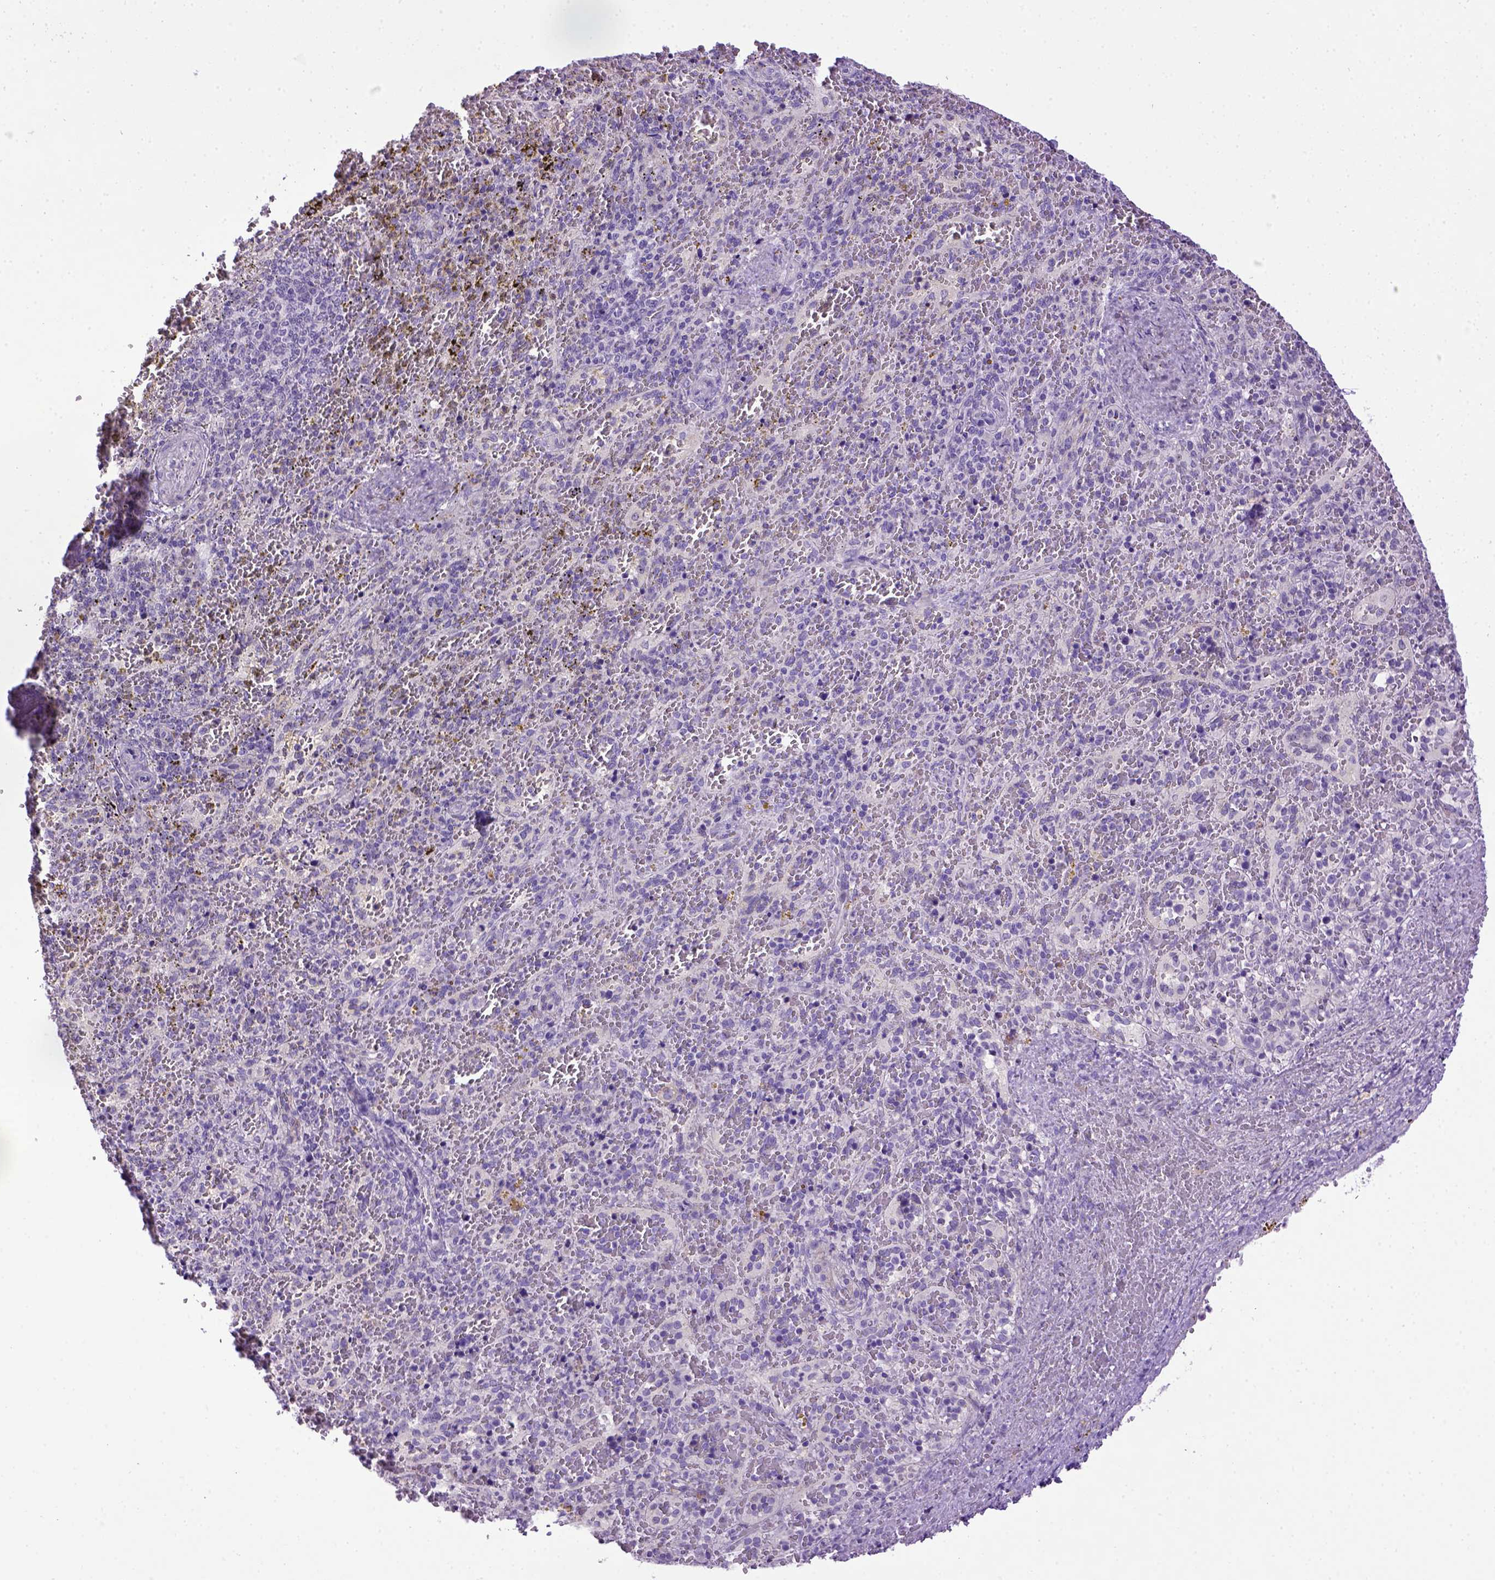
{"staining": {"intensity": "negative", "quantity": "none", "location": "none"}, "tissue": "spleen", "cell_type": "Cells in red pulp", "image_type": "normal", "snomed": [{"axis": "morphology", "description": "Normal tissue, NOS"}, {"axis": "topography", "description": "Spleen"}], "caption": "A high-resolution micrograph shows immunohistochemistry staining of unremarkable spleen, which displays no significant staining in cells in red pulp.", "gene": "CDH1", "patient": {"sex": "female", "age": 50}}